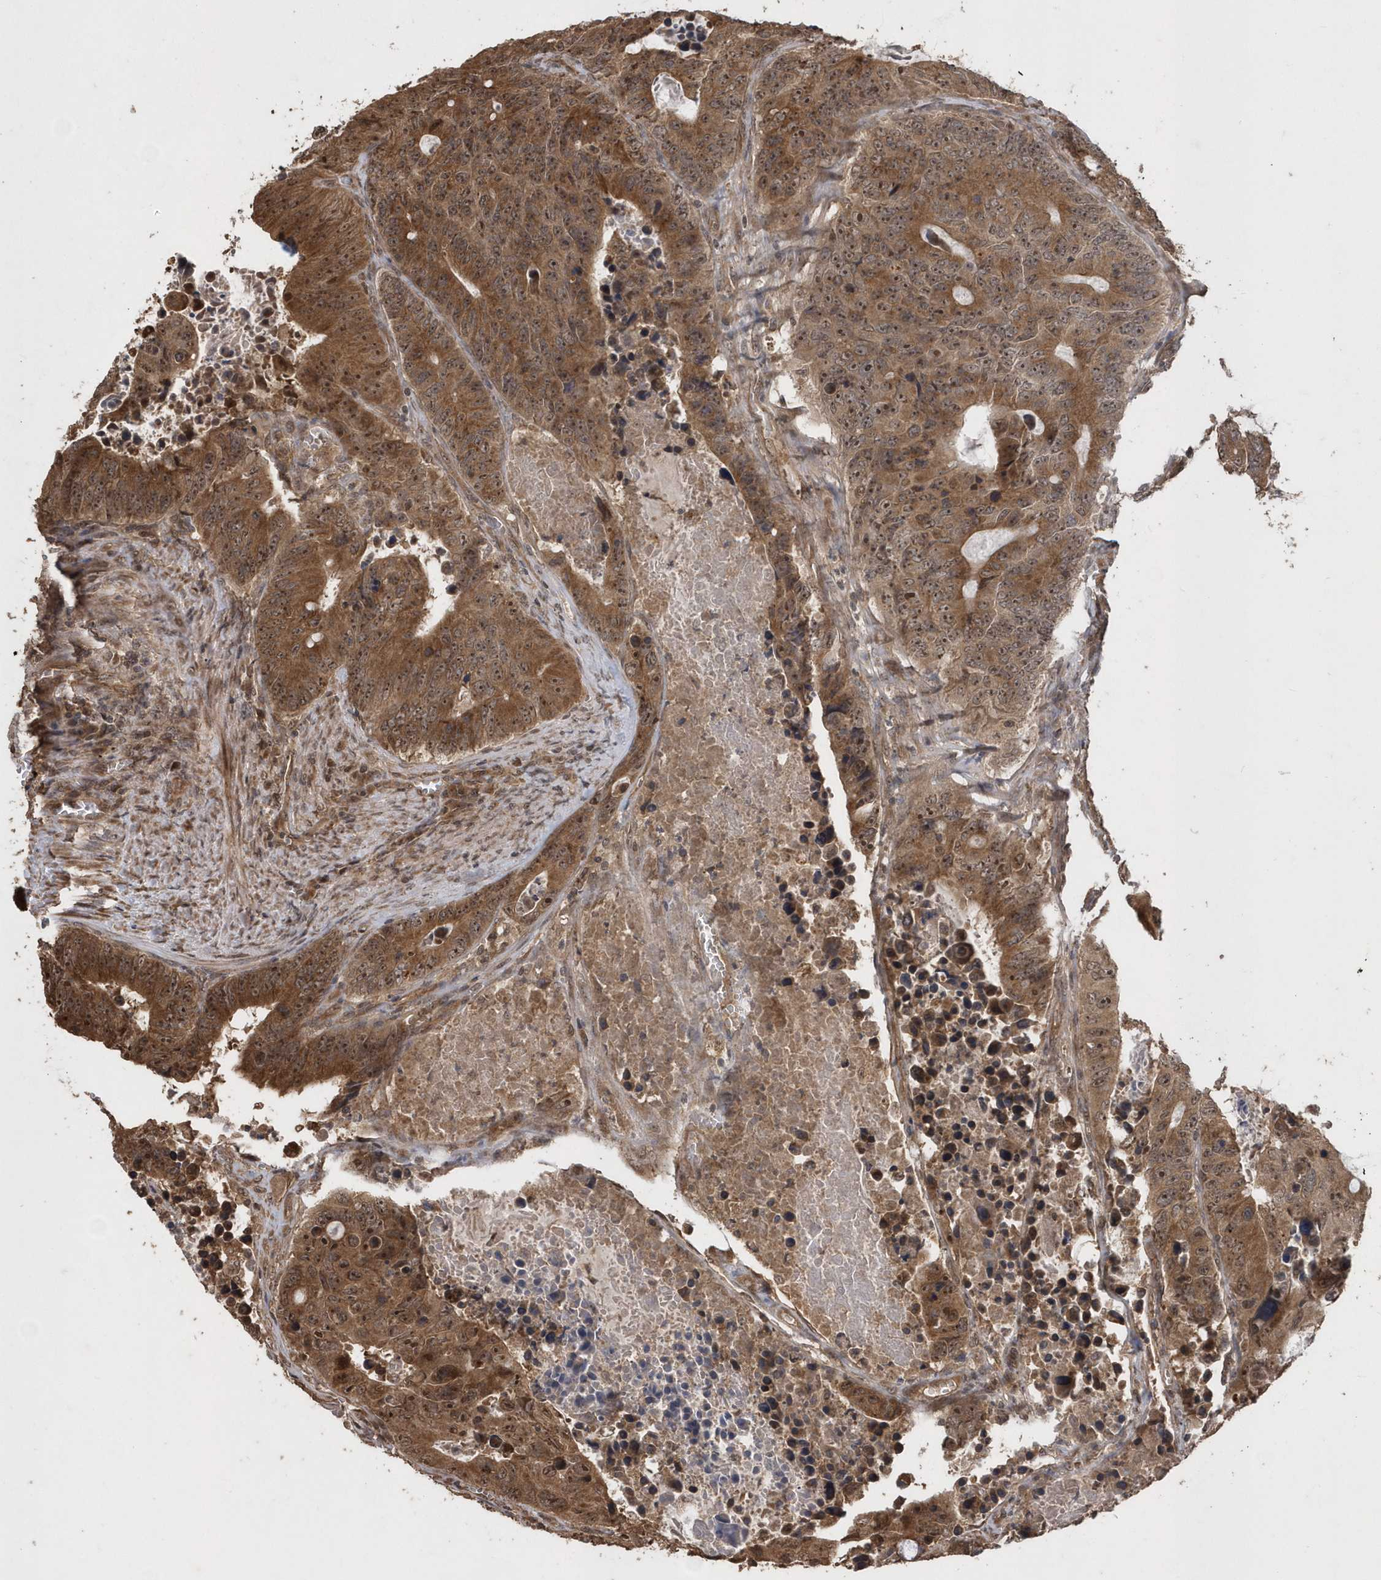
{"staining": {"intensity": "moderate", "quantity": ">75%", "location": "cytoplasmic/membranous,nuclear"}, "tissue": "colorectal cancer", "cell_type": "Tumor cells", "image_type": "cancer", "snomed": [{"axis": "morphology", "description": "Adenocarcinoma, NOS"}, {"axis": "topography", "description": "Colon"}], "caption": "There is medium levels of moderate cytoplasmic/membranous and nuclear positivity in tumor cells of colorectal cancer, as demonstrated by immunohistochemical staining (brown color).", "gene": "WASHC5", "patient": {"sex": "male", "age": 87}}